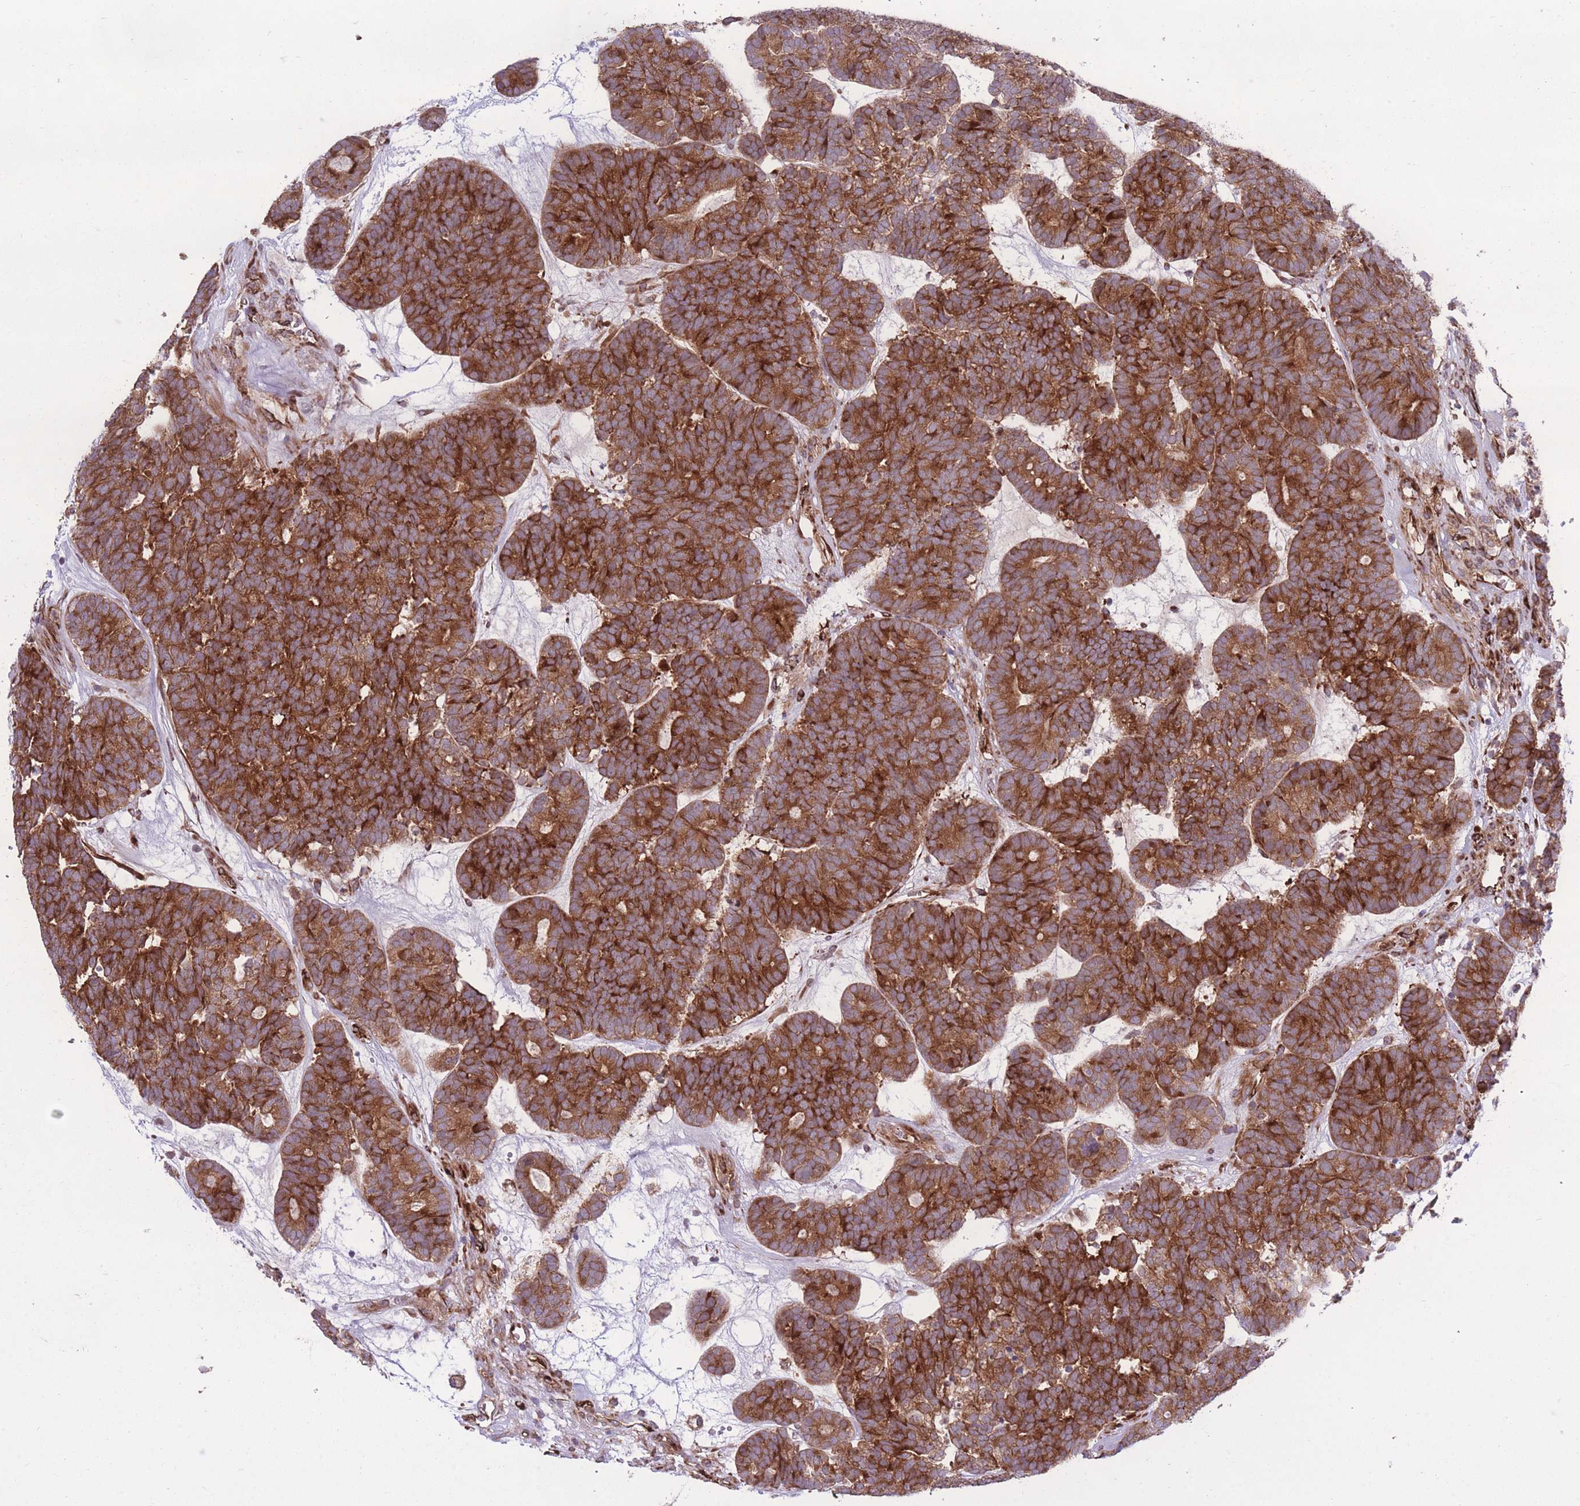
{"staining": {"intensity": "strong", "quantity": ">75%", "location": "cytoplasmic/membranous"}, "tissue": "head and neck cancer", "cell_type": "Tumor cells", "image_type": "cancer", "snomed": [{"axis": "morphology", "description": "Adenocarcinoma, NOS"}, {"axis": "topography", "description": "Head-Neck"}], "caption": "Protein expression analysis of human head and neck adenocarcinoma reveals strong cytoplasmic/membranous expression in about >75% of tumor cells. The staining was performed using DAB (3,3'-diaminobenzidine), with brown indicating positive protein expression. Nuclei are stained blue with hematoxylin.", "gene": "CISH", "patient": {"sex": "female", "age": 81}}